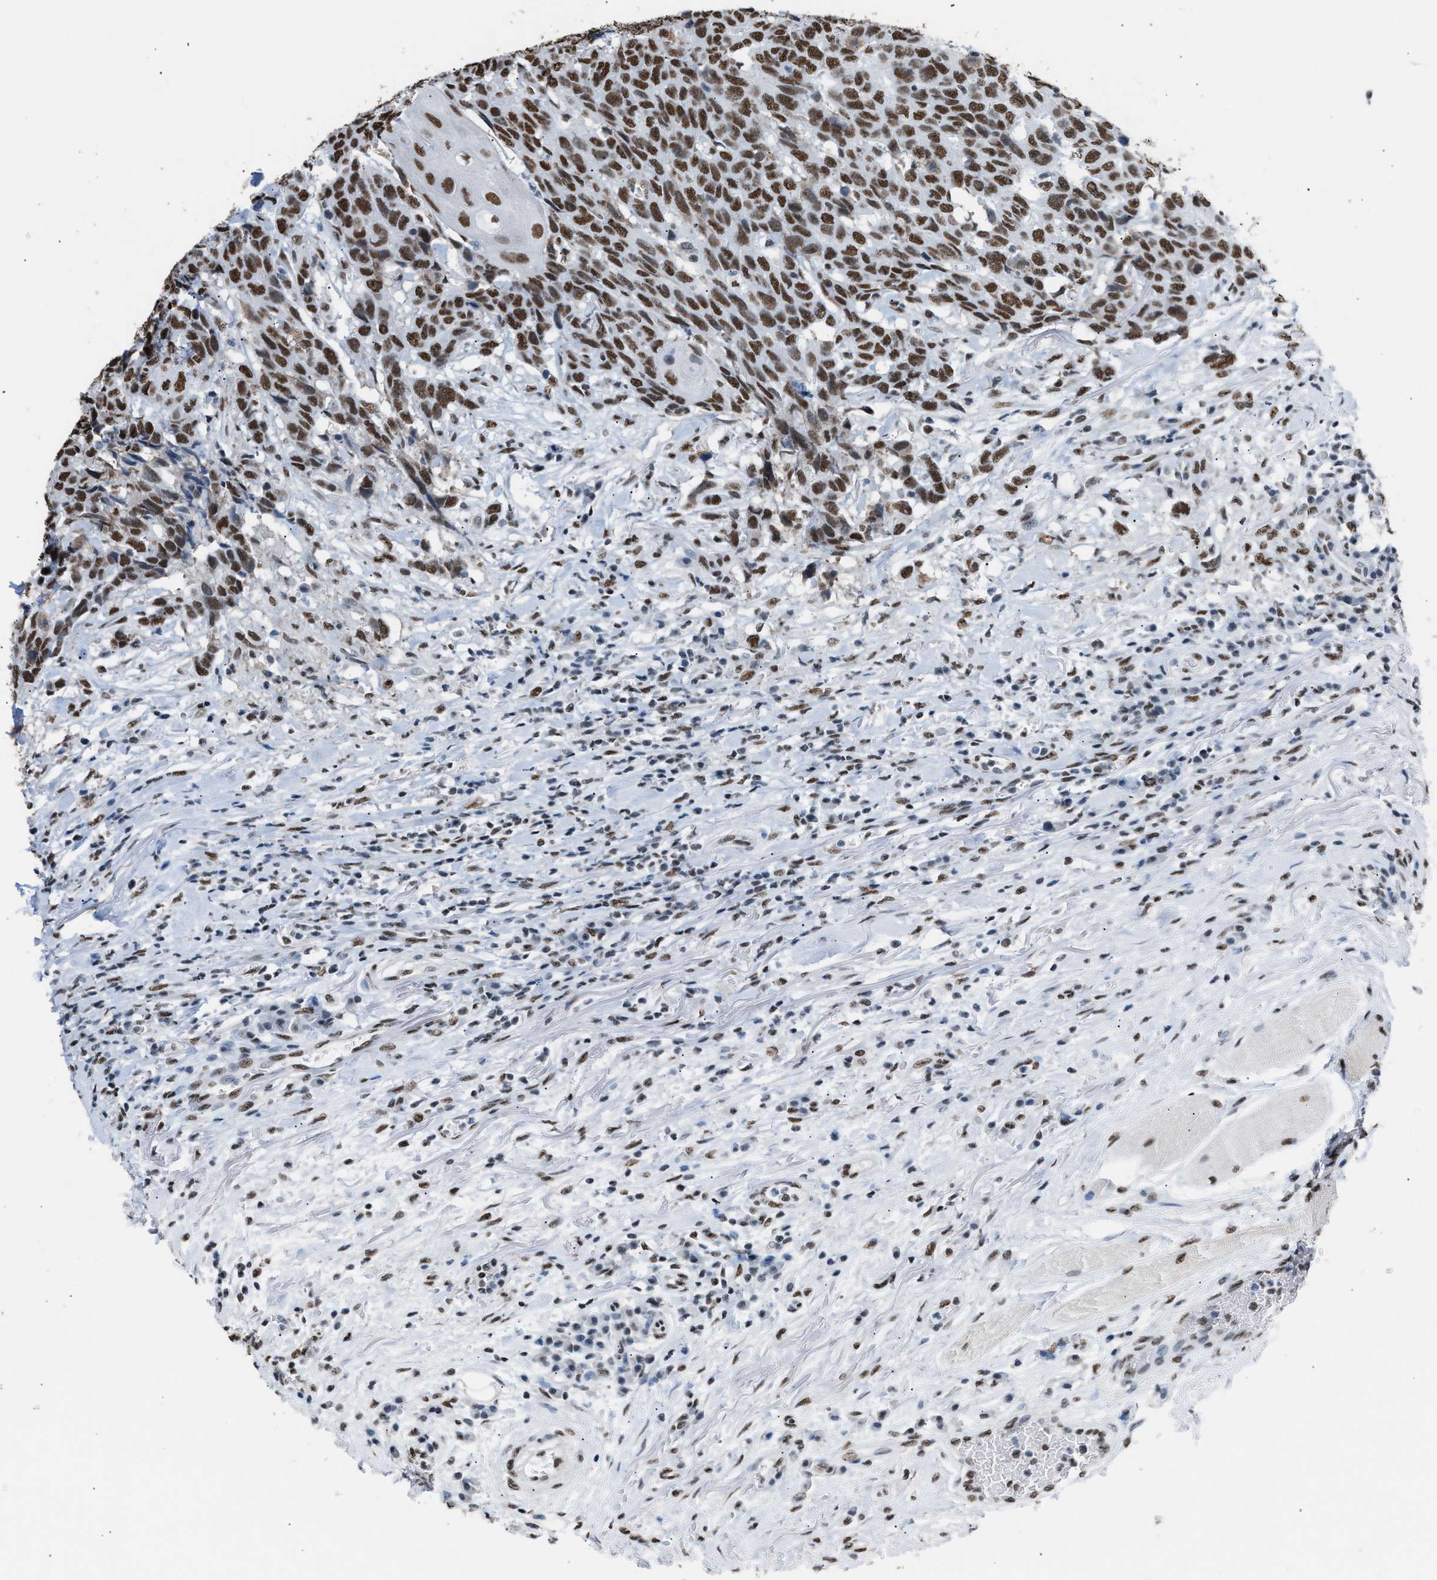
{"staining": {"intensity": "strong", "quantity": ">75%", "location": "nuclear"}, "tissue": "head and neck cancer", "cell_type": "Tumor cells", "image_type": "cancer", "snomed": [{"axis": "morphology", "description": "Squamous cell carcinoma, NOS"}, {"axis": "topography", "description": "Head-Neck"}], "caption": "Immunohistochemistry (IHC) (DAB) staining of human head and neck cancer reveals strong nuclear protein expression in about >75% of tumor cells.", "gene": "CCAR2", "patient": {"sex": "male", "age": 66}}